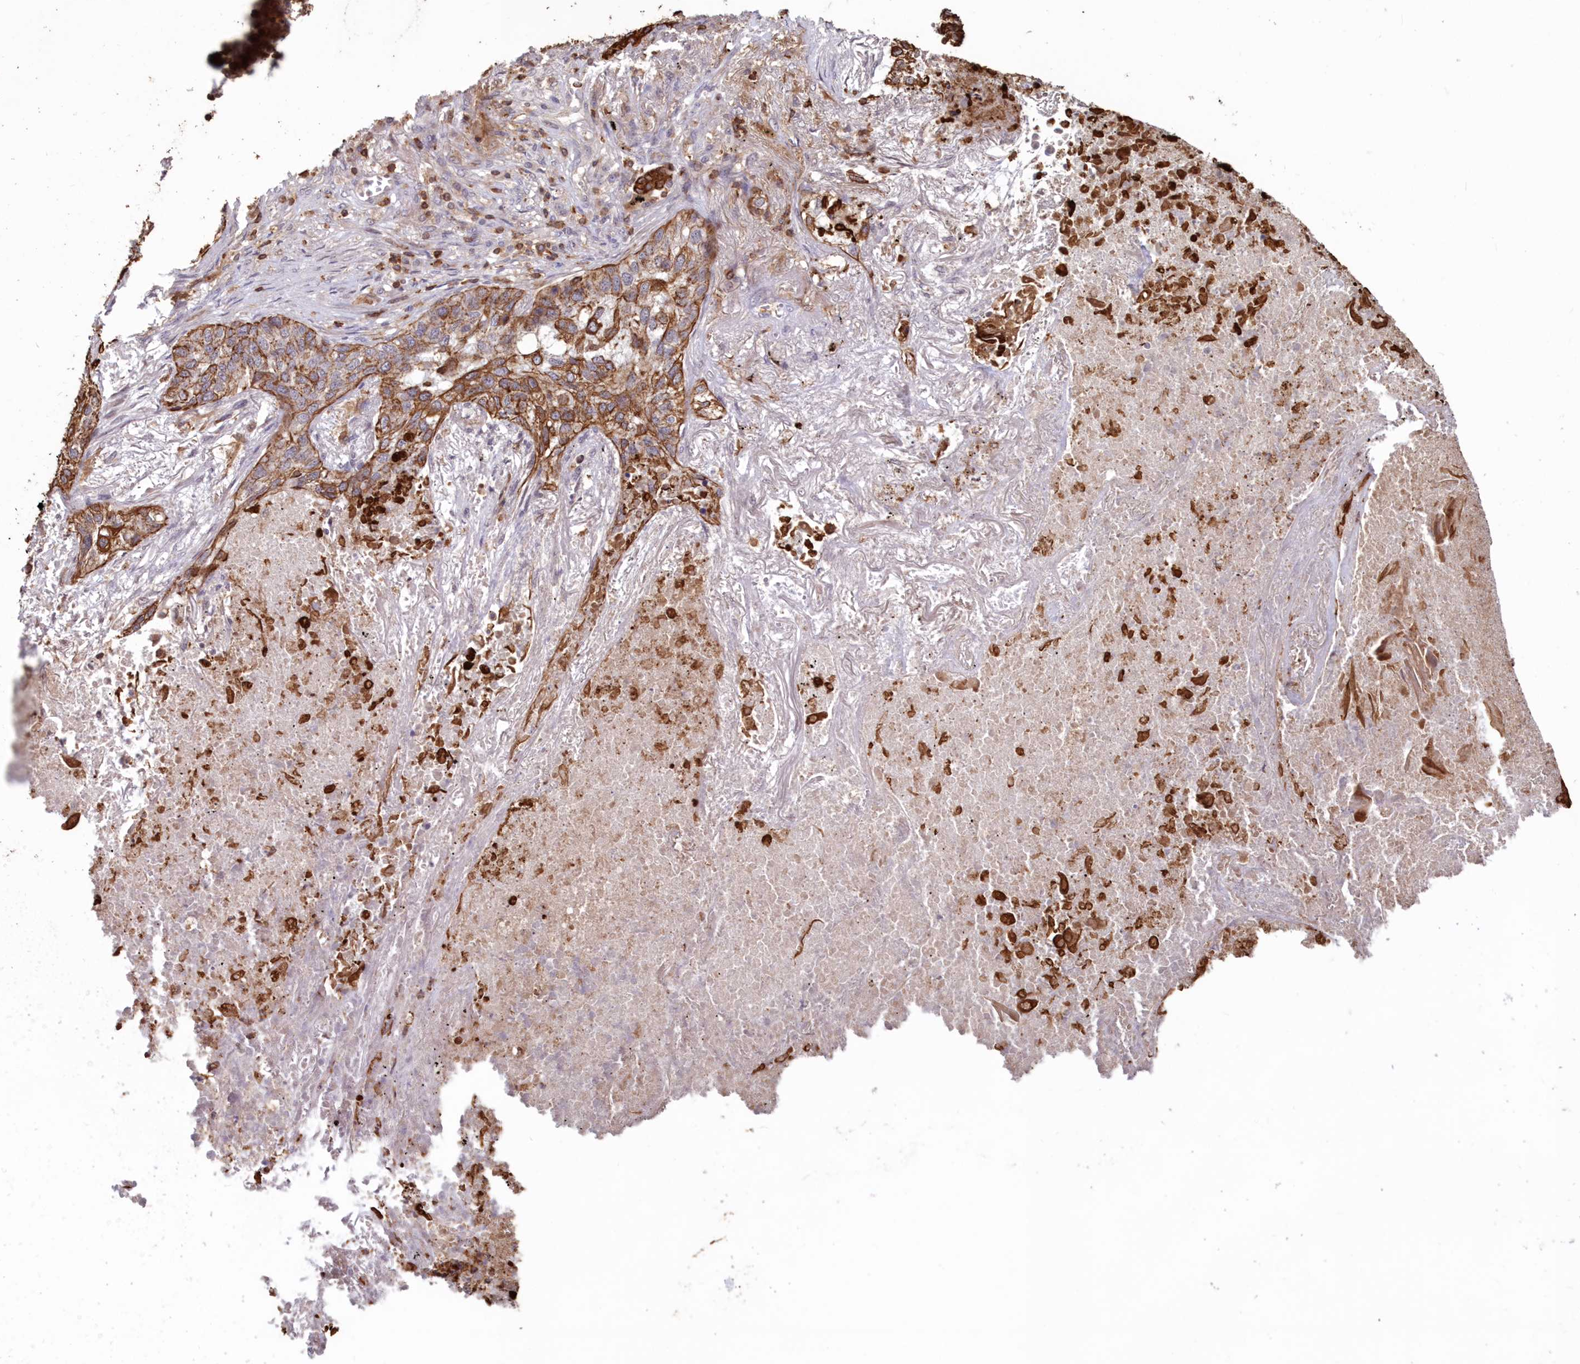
{"staining": {"intensity": "strong", "quantity": ">75%", "location": "cytoplasmic/membranous"}, "tissue": "lung cancer", "cell_type": "Tumor cells", "image_type": "cancer", "snomed": [{"axis": "morphology", "description": "Squamous cell carcinoma, NOS"}, {"axis": "topography", "description": "Lung"}], "caption": "Lung cancer (squamous cell carcinoma) stained with a protein marker displays strong staining in tumor cells.", "gene": "SNED1", "patient": {"sex": "female", "age": 63}}